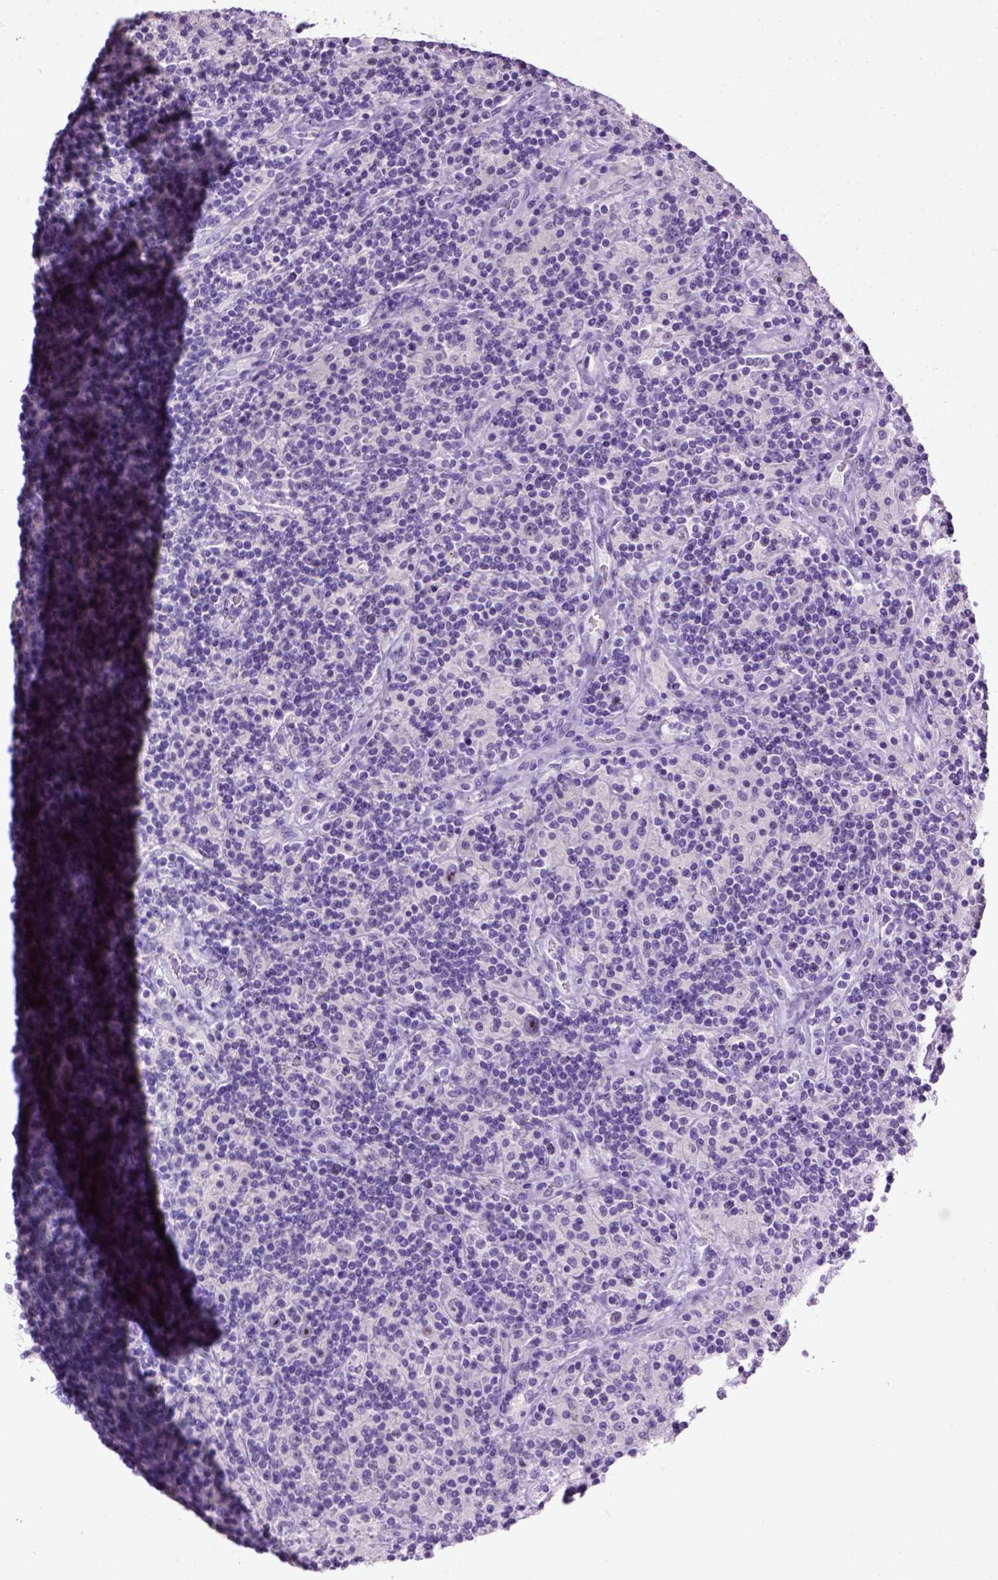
{"staining": {"intensity": "negative", "quantity": "none", "location": "none"}, "tissue": "lymphoma", "cell_type": "Tumor cells", "image_type": "cancer", "snomed": [{"axis": "morphology", "description": "Hodgkin's disease, NOS"}, {"axis": "topography", "description": "Lymph node"}], "caption": "Immunohistochemistry (IHC) of Hodgkin's disease reveals no positivity in tumor cells. (DAB immunohistochemistry, high magnification).", "gene": "UTP4", "patient": {"sex": "male", "age": 70}}